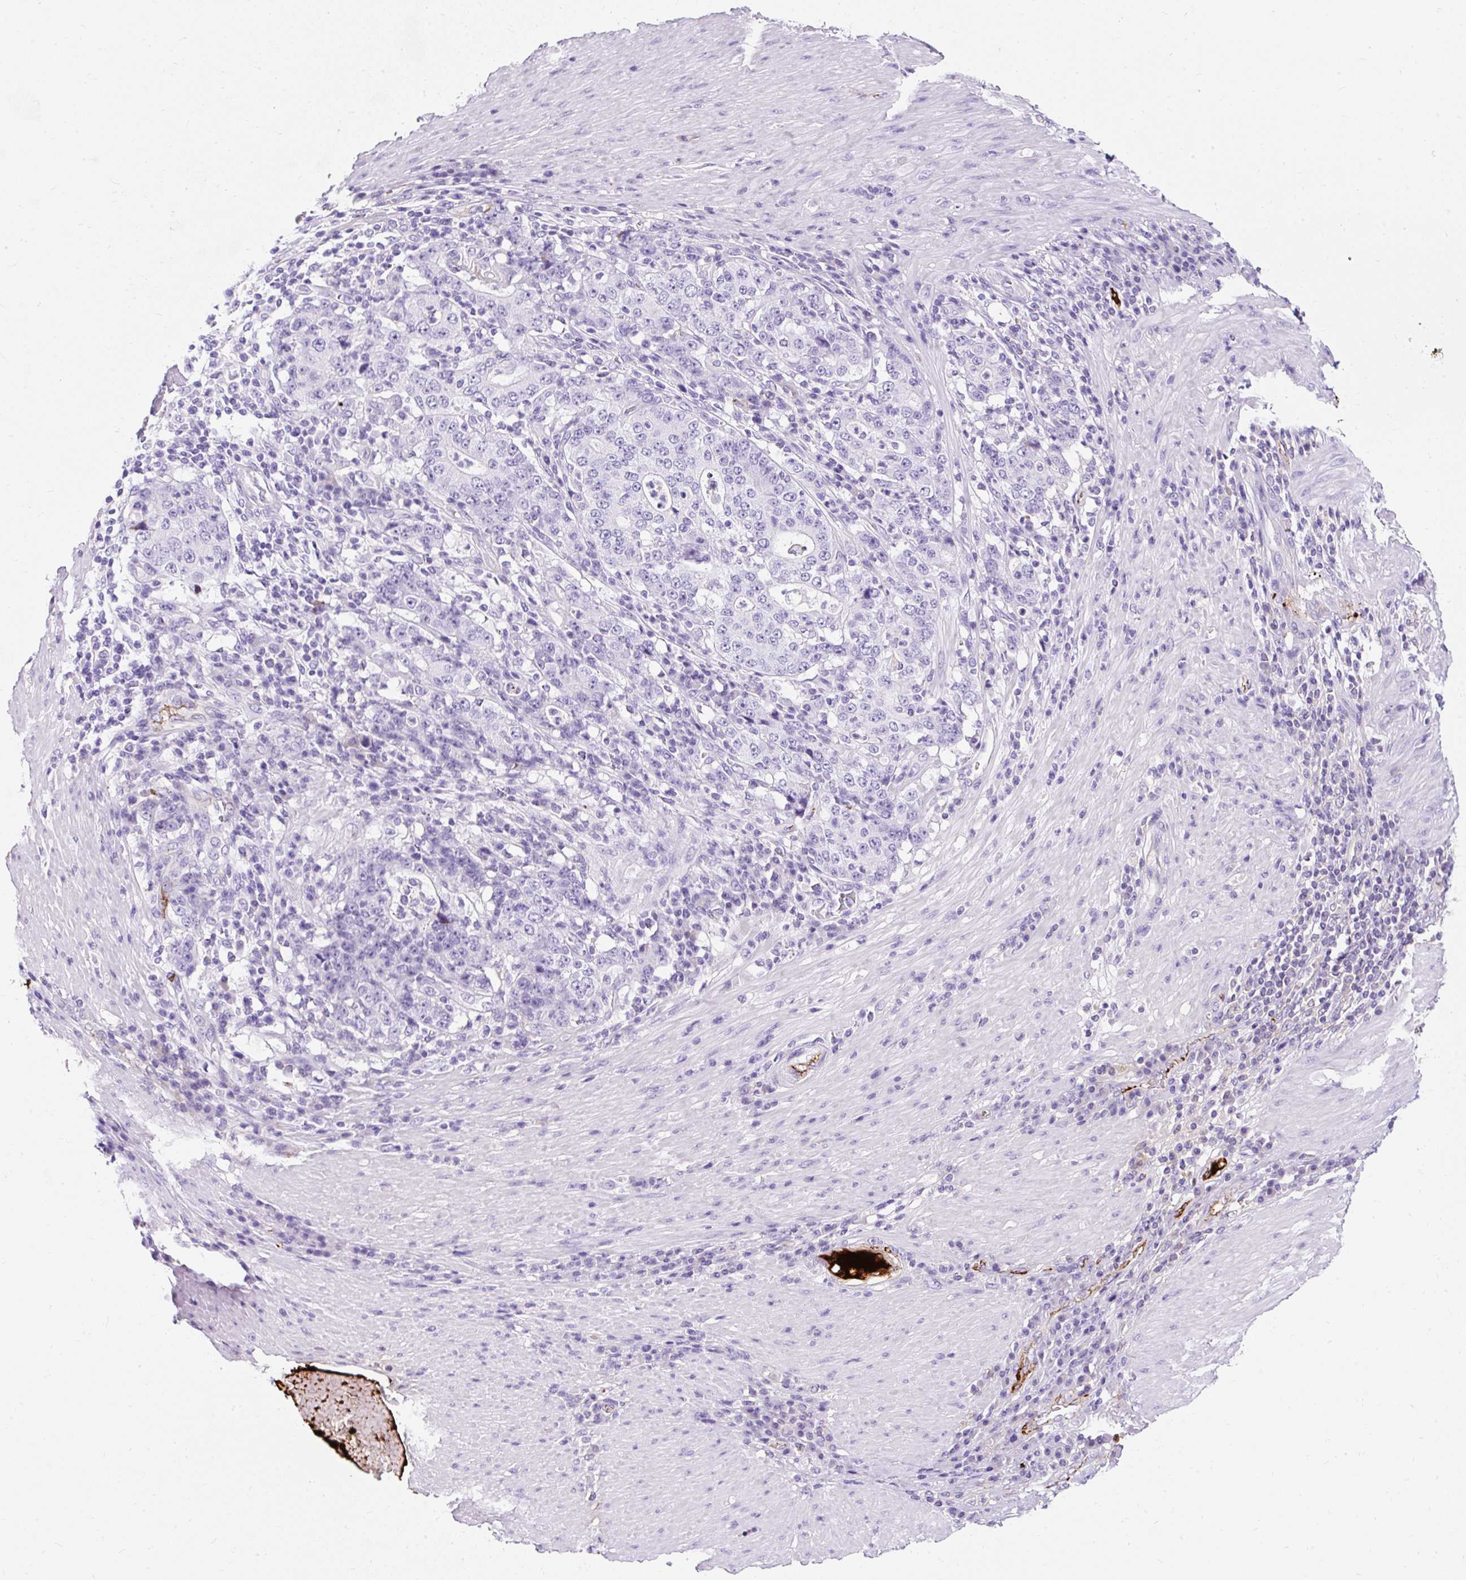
{"staining": {"intensity": "negative", "quantity": "none", "location": "none"}, "tissue": "stomach cancer", "cell_type": "Tumor cells", "image_type": "cancer", "snomed": [{"axis": "morphology", "description": "Normal tissue, NOS"}, {"axis": "morphology", "description": "Adenocarcinoma, NOS"}, {"axis": "topography", "description": "Stomach, upper"}, {"axis": "topography", "description": "Stomach"}], "caption": "Image shows no protein staining in tumor cells of adenocarcinoma (stomach) tissue. (DAB immunohistochemistry (IHC) with hematoxylin counter stain).", "gene": "APOC4-APOC2", "patient": {"sex": "male", "age": 59}}